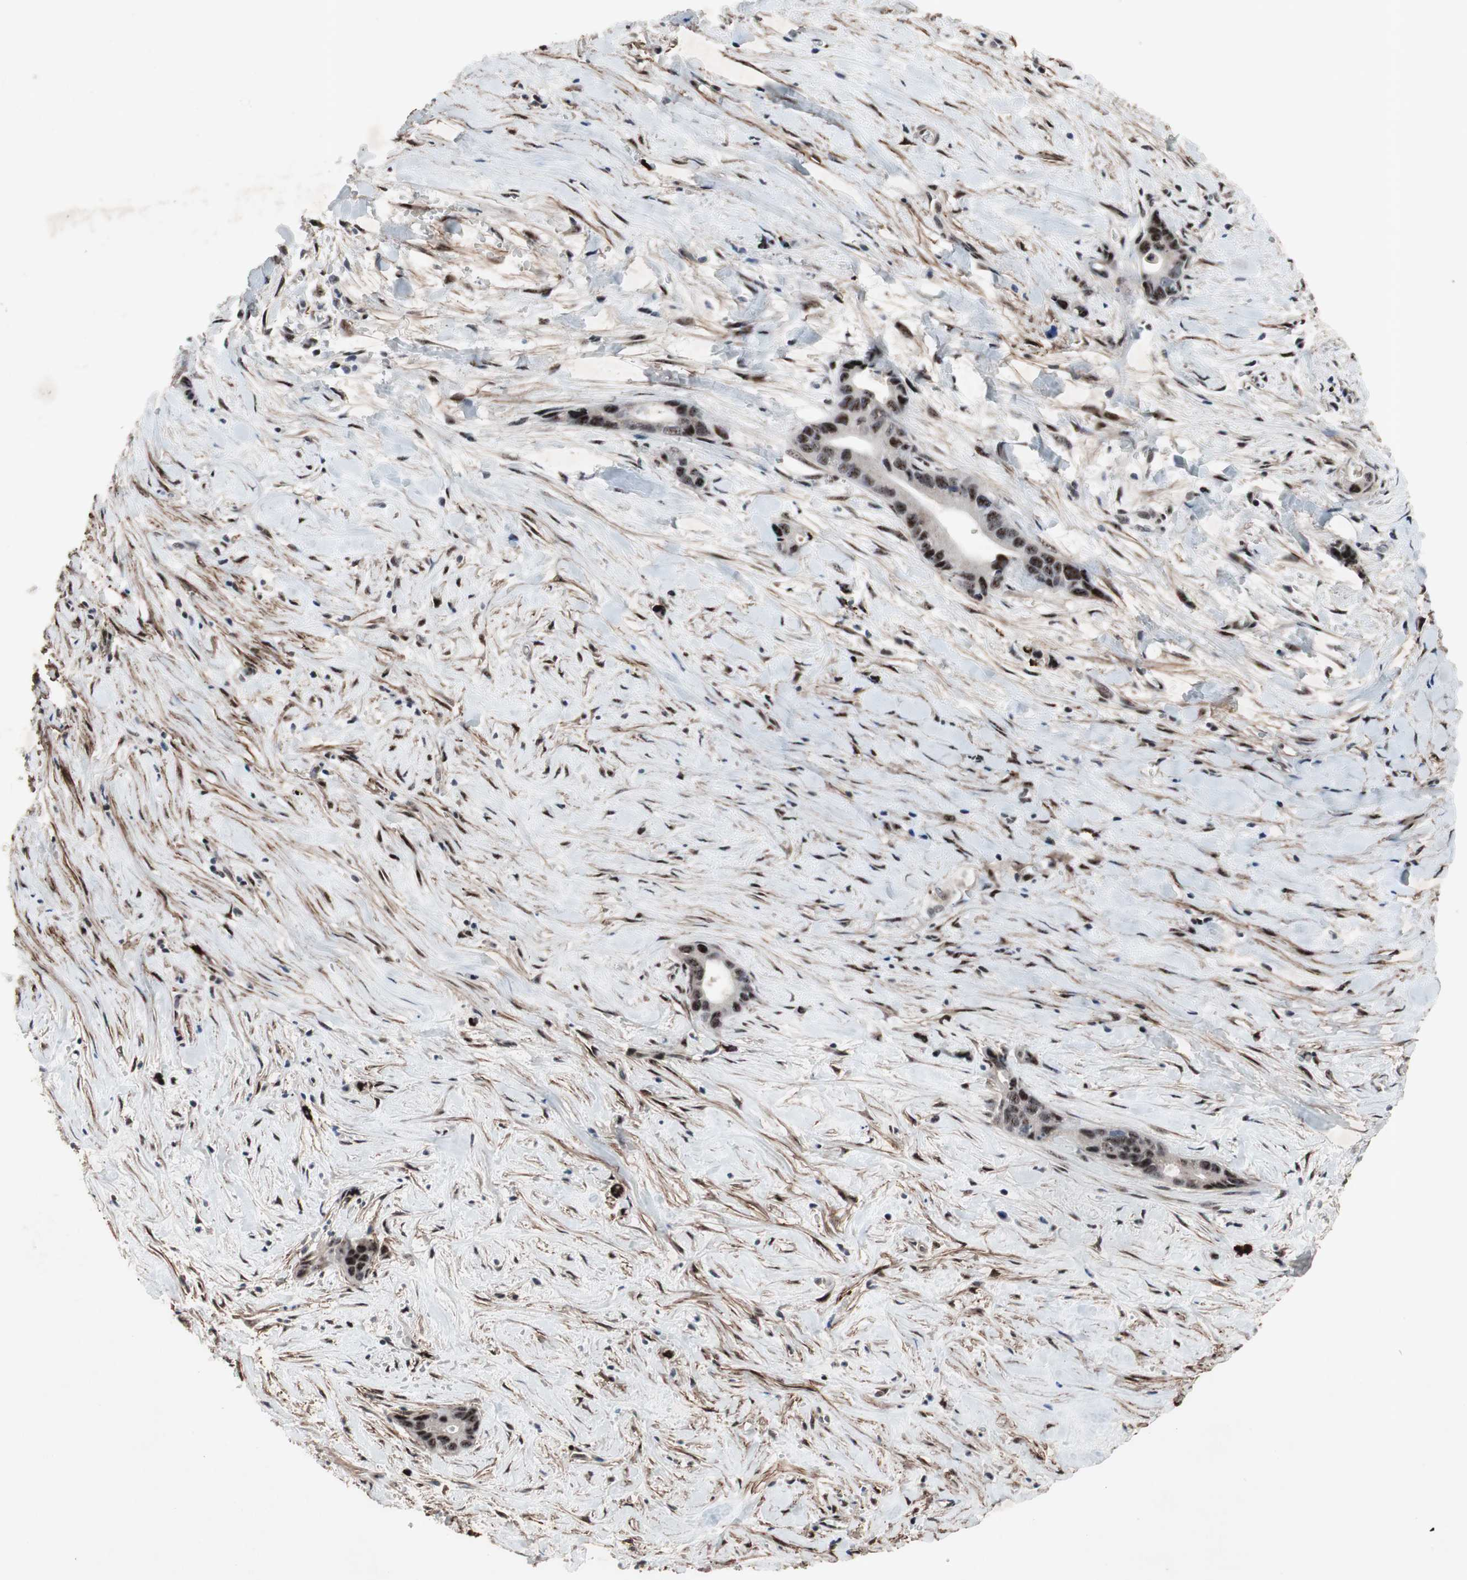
{"staining": {"intensity": "moderate", "quantity": ">75%", "location": "nuclear"}, "tissue": "liver cancer", "cell_type": "Tumor cells", "image_type": "cancer", "snomed": [{"axis": "morphology", "description": "Cholangiocarcinoma"}, {"axis": "topography", "description": "Liver"}], "caption": "Immunohistochemical staining of human liver cancer (cholangiocarcinoma) reveals medium levels of moderate nuclear protein expression in approximately >75% of tumor cells. The staining is performed using DAB brown chromogen to label protein expression. The nuclei are counter-stained blue using hematoxylin.", "gene": "SOX7", "patient": {"sex": "female", "age": 55}}